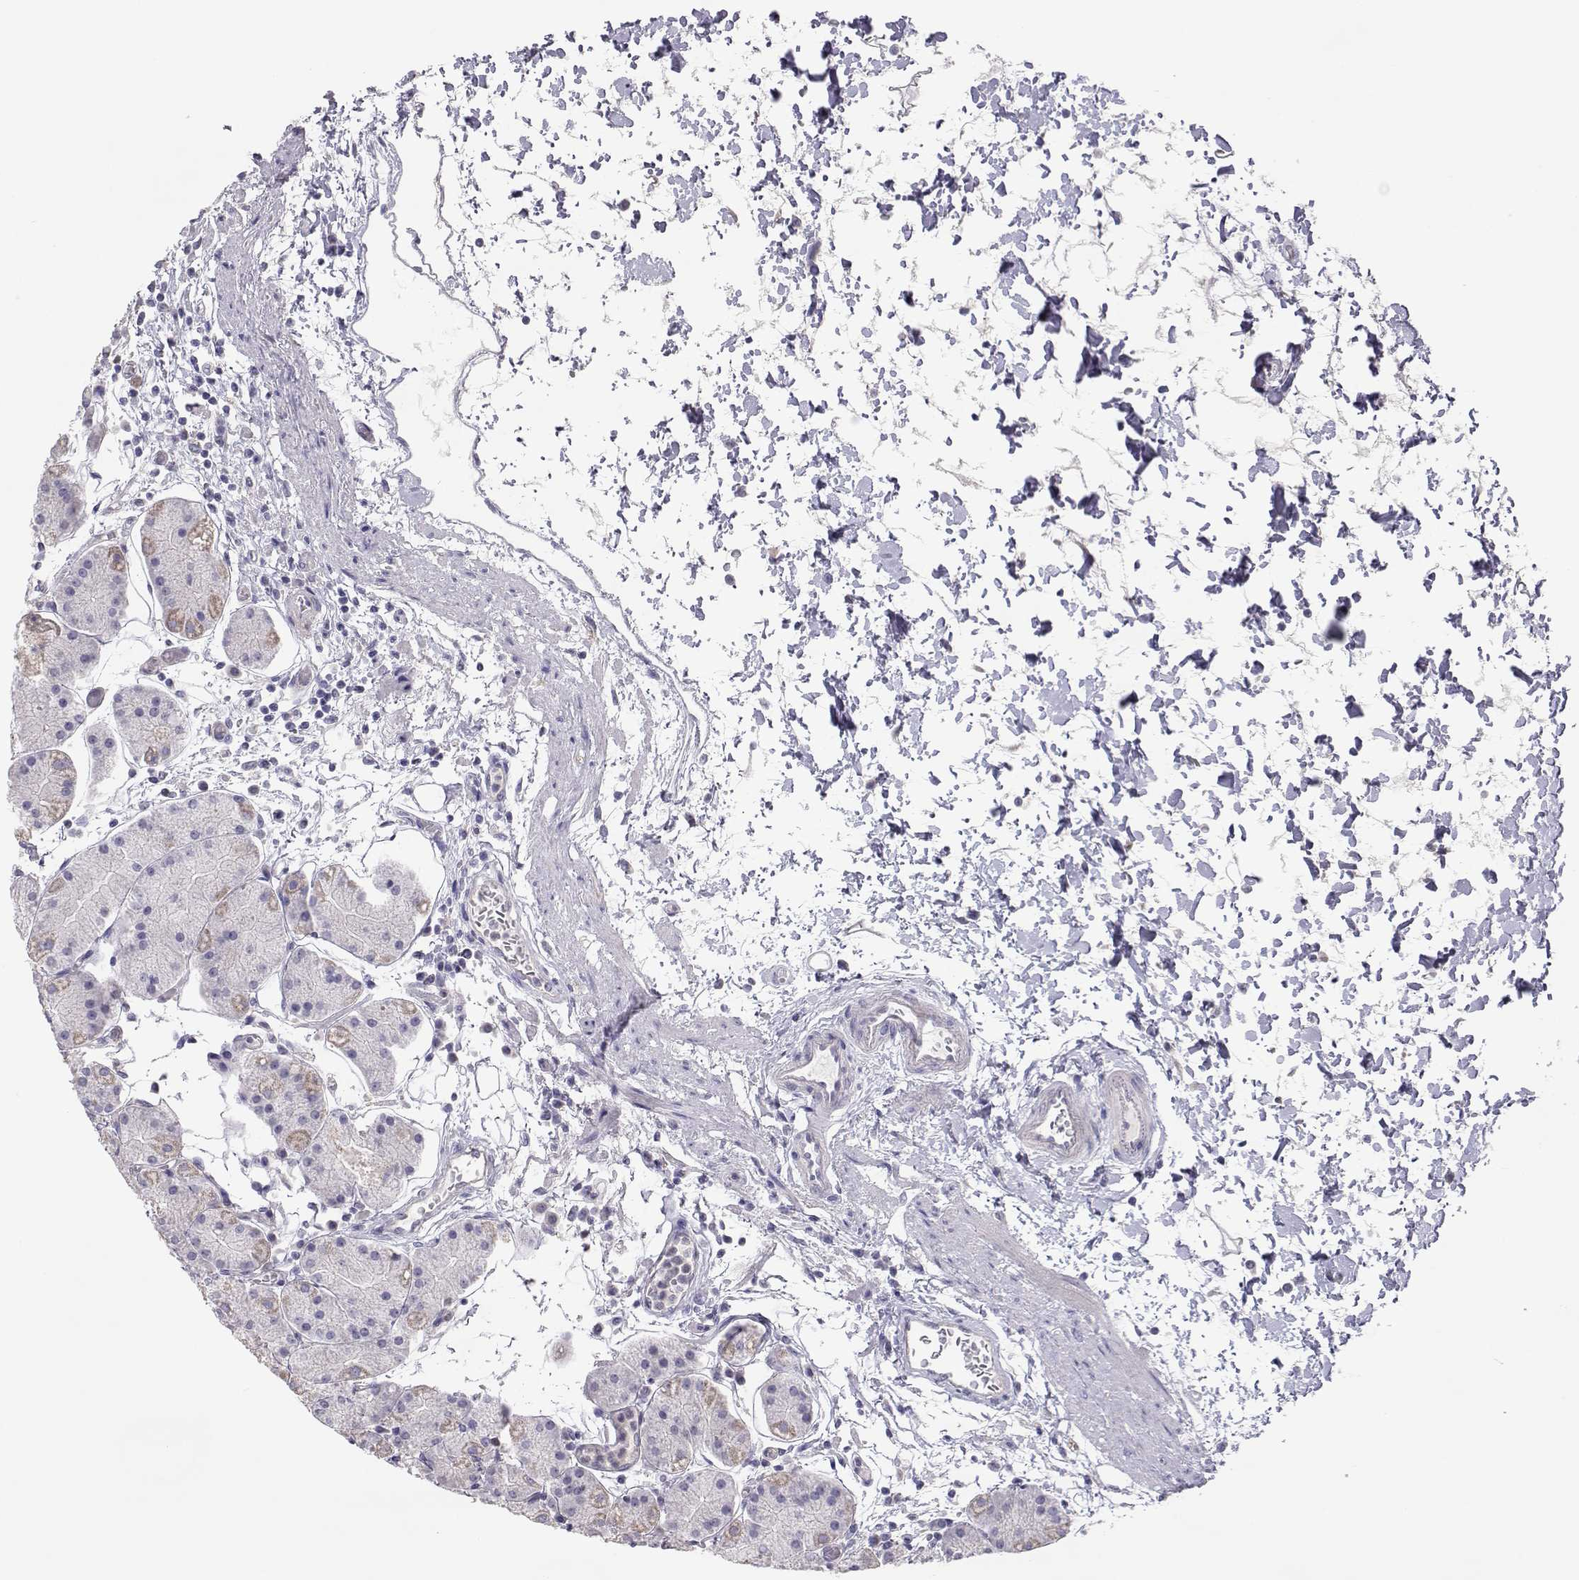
{"staining": {"intensity": "weak", "quantity": "<25%", "location": "cytoplasmic/membranous"}, "tissue": "stomach", "cell_type": "Glandular cells", "image_type": "normal", "snomed": [{"axis": "morphology", "description": "Normal tissue, NOS"}, {"axis": "topography", "description": "Stomach"}], "caption": "Glandular cells show no significant protein expression in unremarkable stomach.", "gene": "NCAM2", "patient": {"sex": "male", "age": 54}}